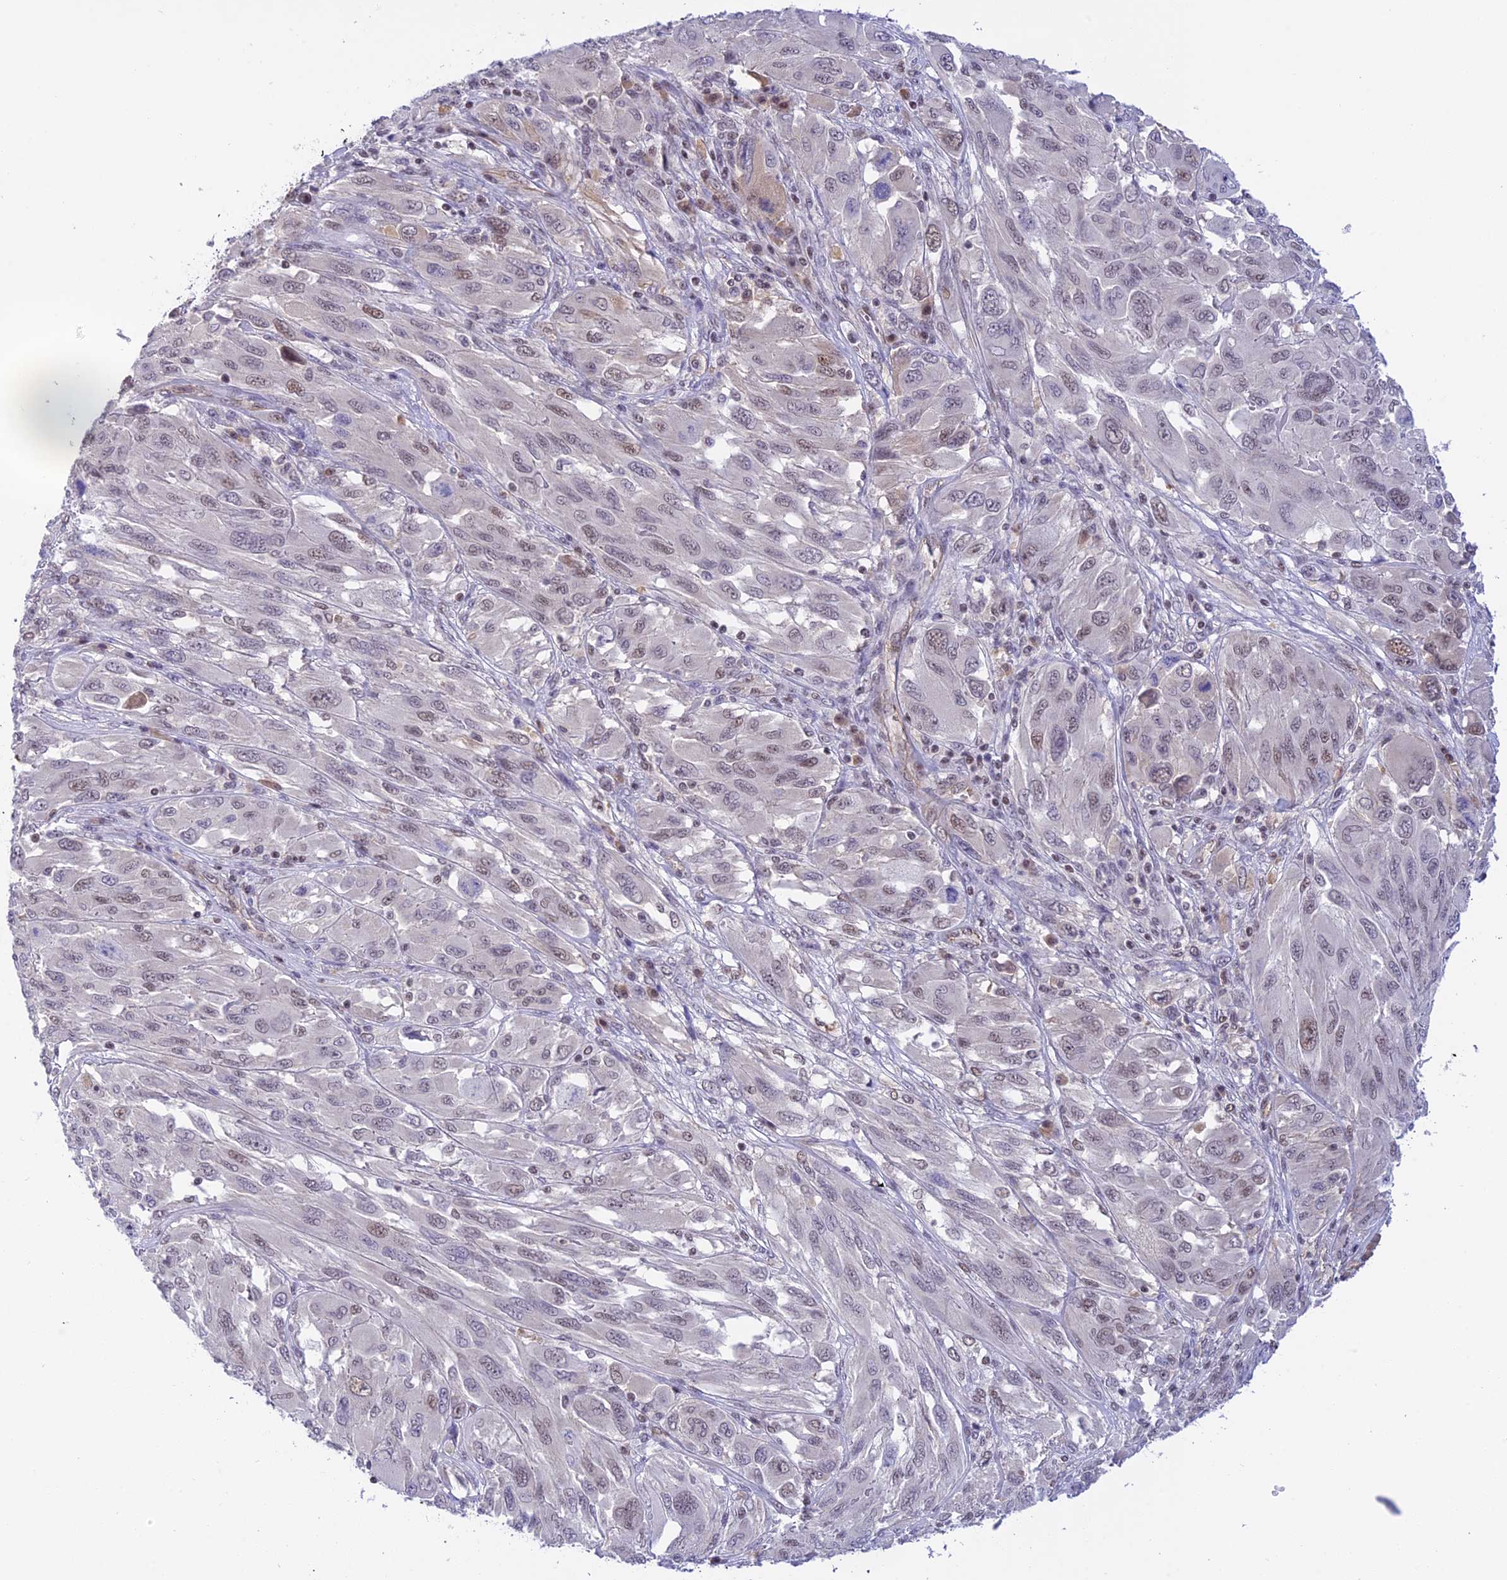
{"staining": {"intensity": "moderate", "quantity": "<25%", "location": "nuclear"}, "tissue": "melanoma", "cell_type": "Tumor cells", "image_type": "cancer", "snomed": [{"axis": "morphology", "description": "Malignant melanoma, NOS"}, {"axis": "topography", "description": "Skin"}], "caption": "Tumor cells display moderate nuclear positivity in approximately <25% of cells in melanoma. Using DAB (3,3'-diaminobenzidine) (brown) and hematoxylin (blue) stains, captured at high magnification using brightfield microscopy.", "gene": "THAP11", "patient": {"sex": "female", "age": 91}}